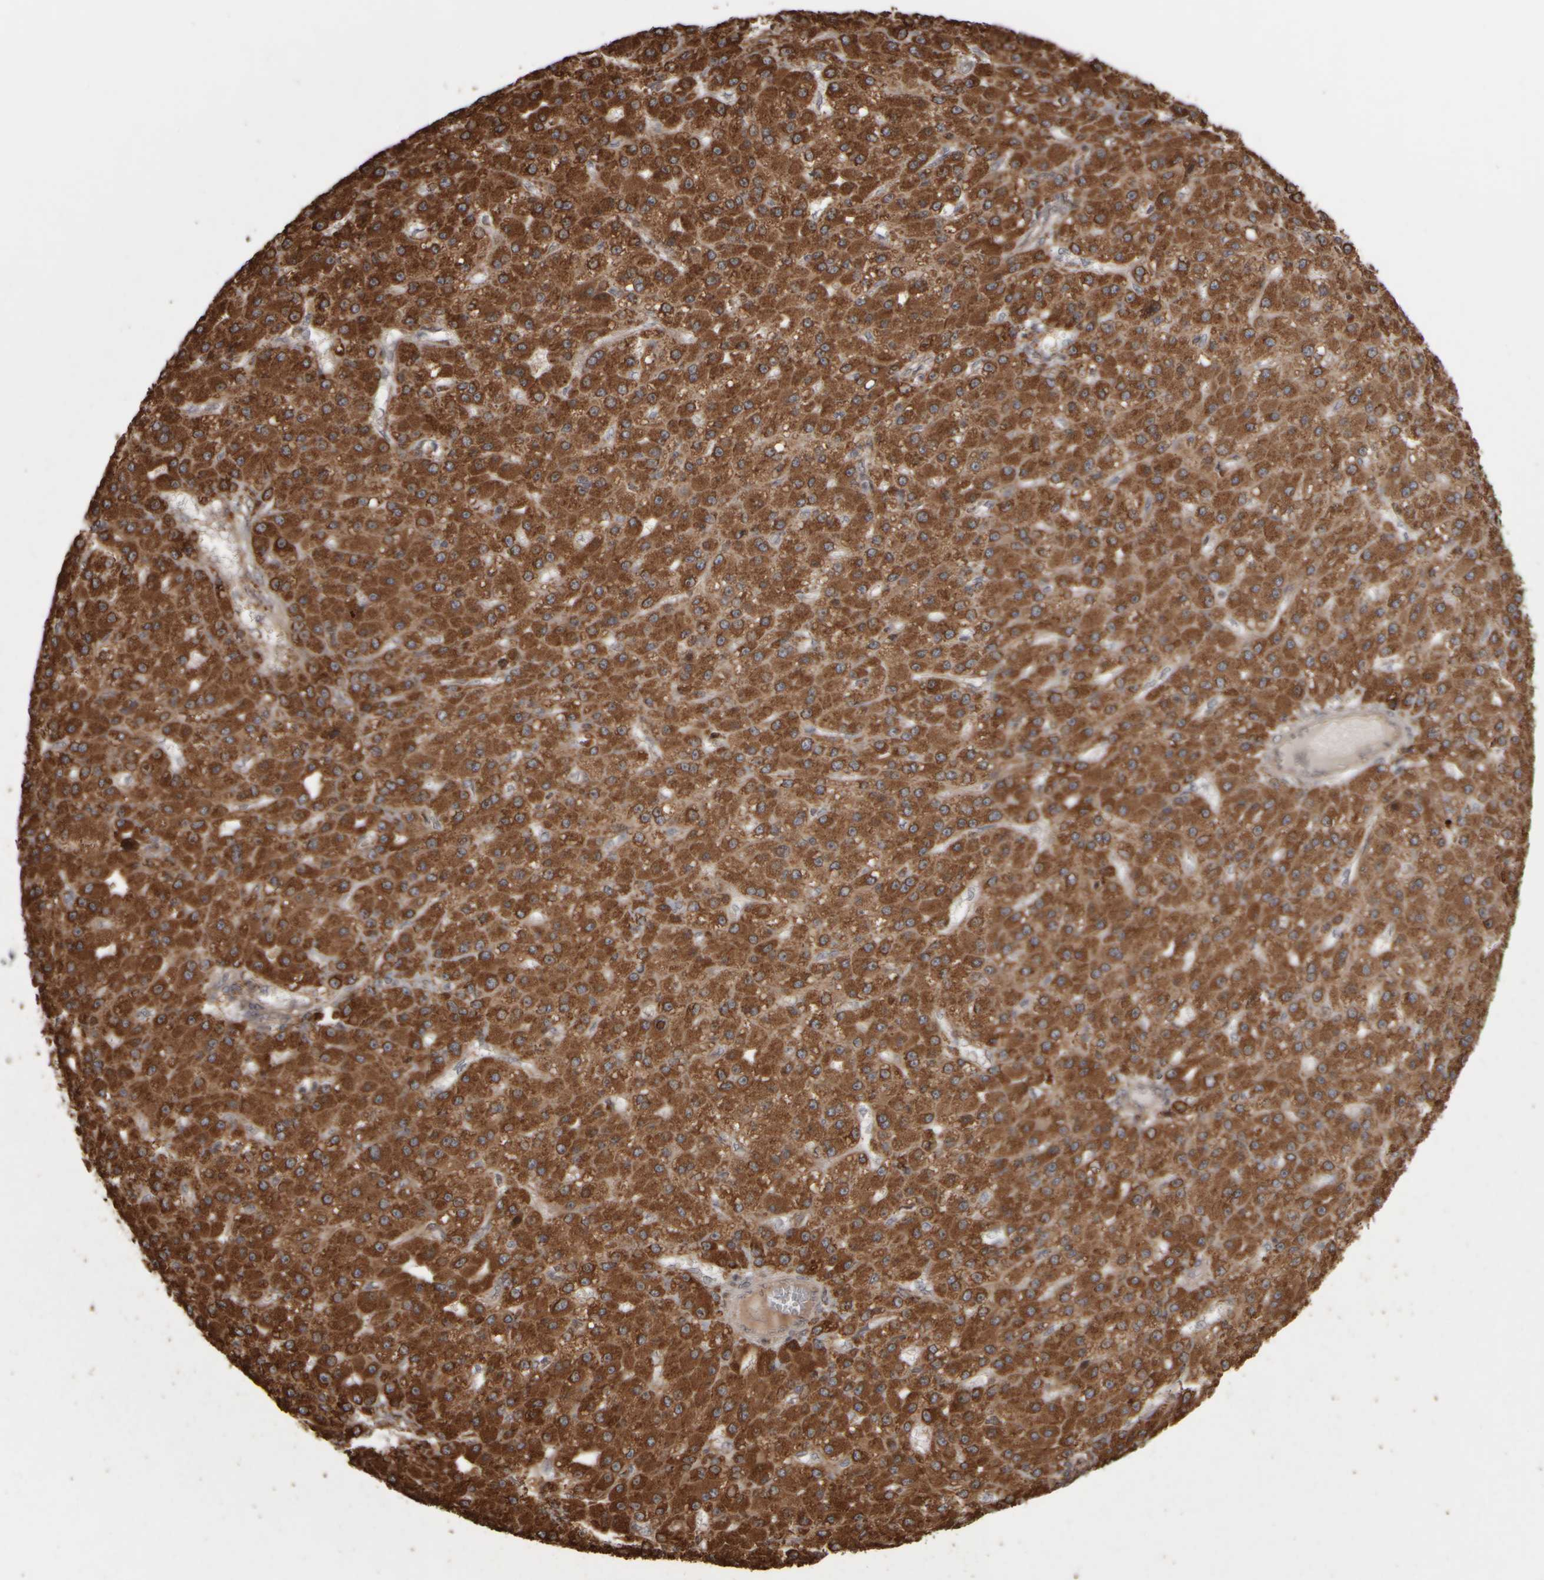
{"staining": {"intensity": "strong", "quantity": ">75%", "location": "cytoplasmic/membranous"}, "tissue": "liver cancer", "cell_type": "Tumor cells", "image_type": "cancer", "snomed": [{"axis": "morphology", "description": "Carcinoma, Hepatocellular, NOS"}, {"axis": "topography", "description": "Liver"}], "caption": "This image shows immunohistochemistry staining of liver cancer, with high strong cytoplasmic/membranous staining in approximately >75% of tumor cells.", "gene": "AGBL3", "patient": {"sex": "male", "age": 67}}